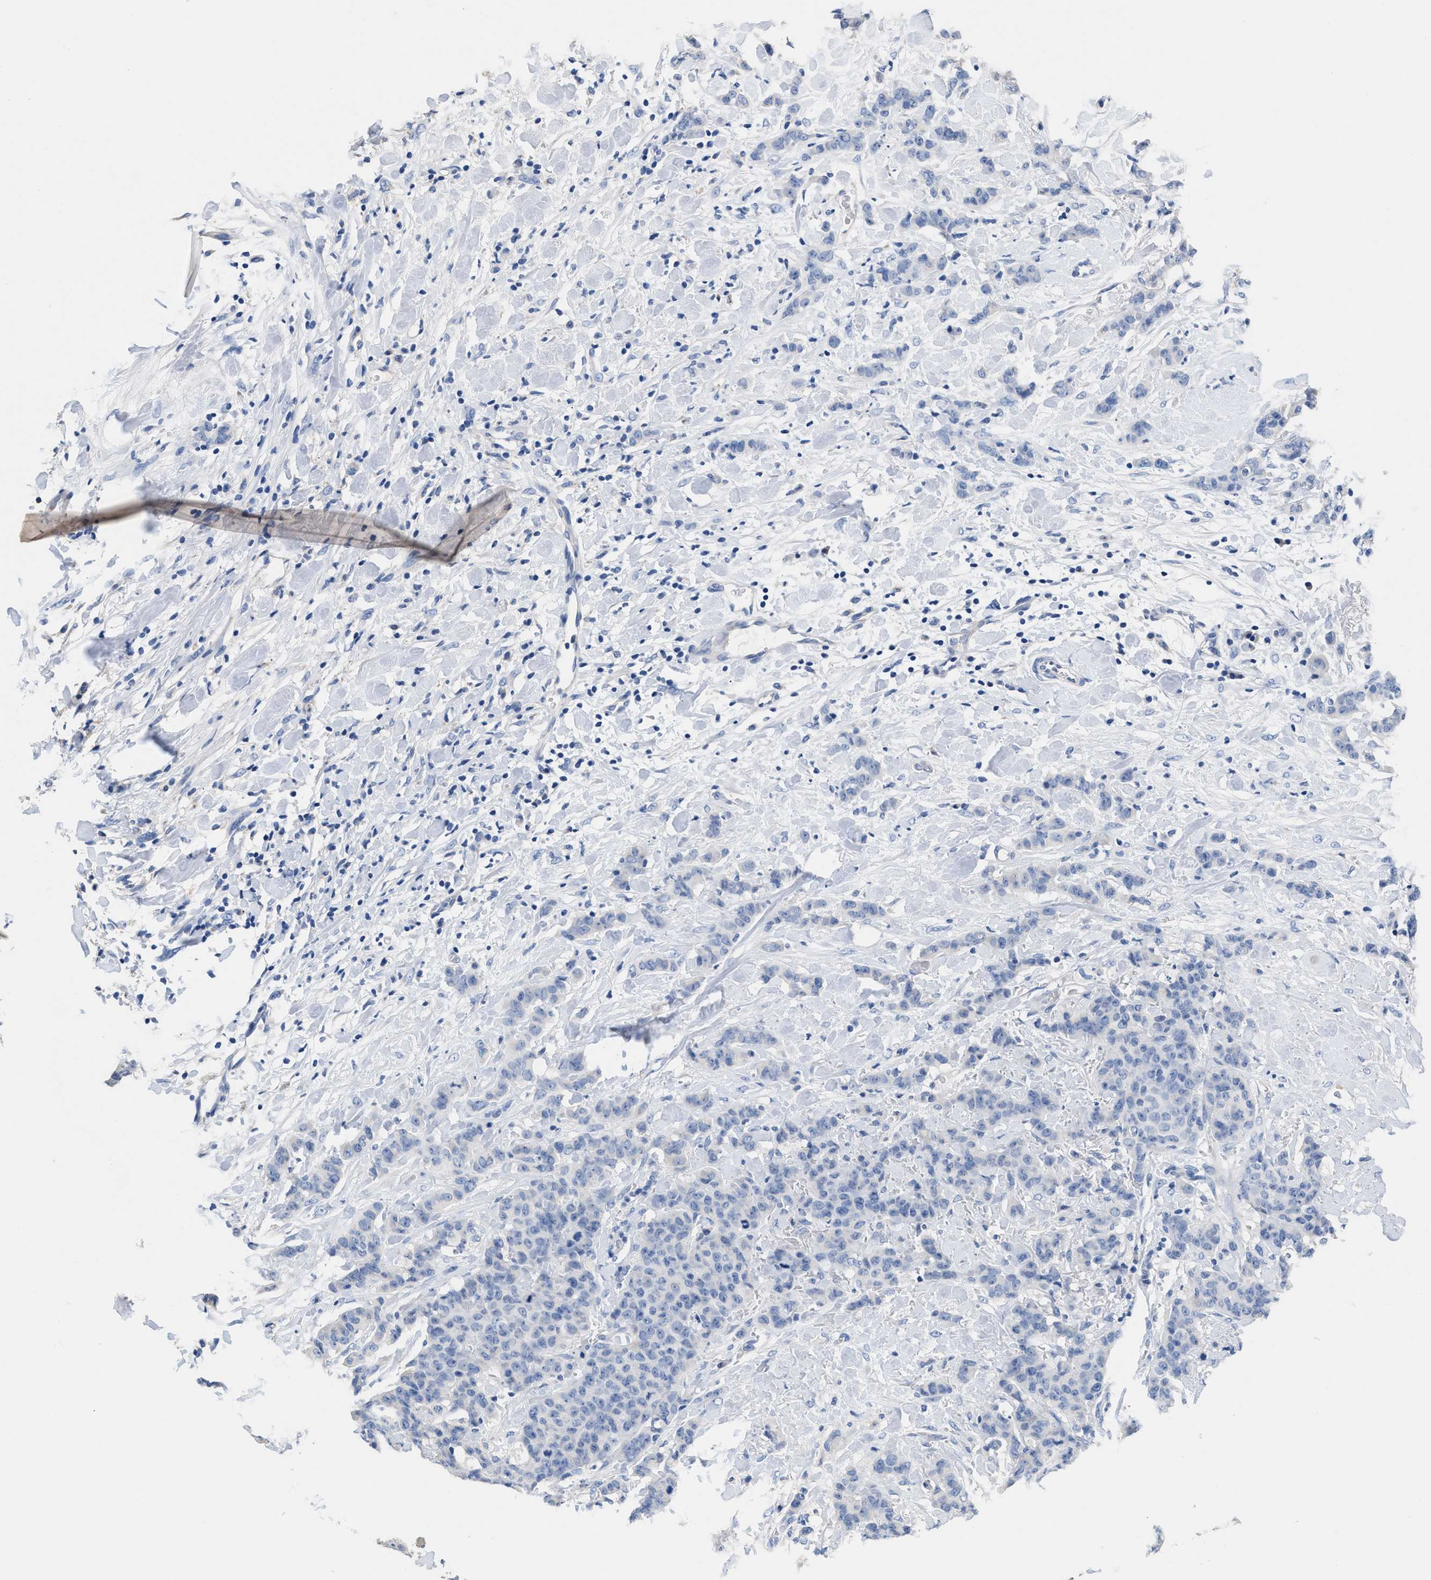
{"staining": {"intensity": "negative", "quantity": "none", "location": "none"}, "tissue": "breast cancer", "cell_type": "Tumor cells", "image_type": "cancer", "snomed": [{"axis": "morphology", "description": "Normal tissue, NOS"}, {"axis": "morphology", "description": "Duct carcinoma"}, {"axis": "topography", "description": "Breast"}], "caption": "Immunohistochemistry (IHC) of breast cancer exhibits no expression in tumor cells.", "gene": "SLFN13", "patient": {"sex": "female", "age": 40}}